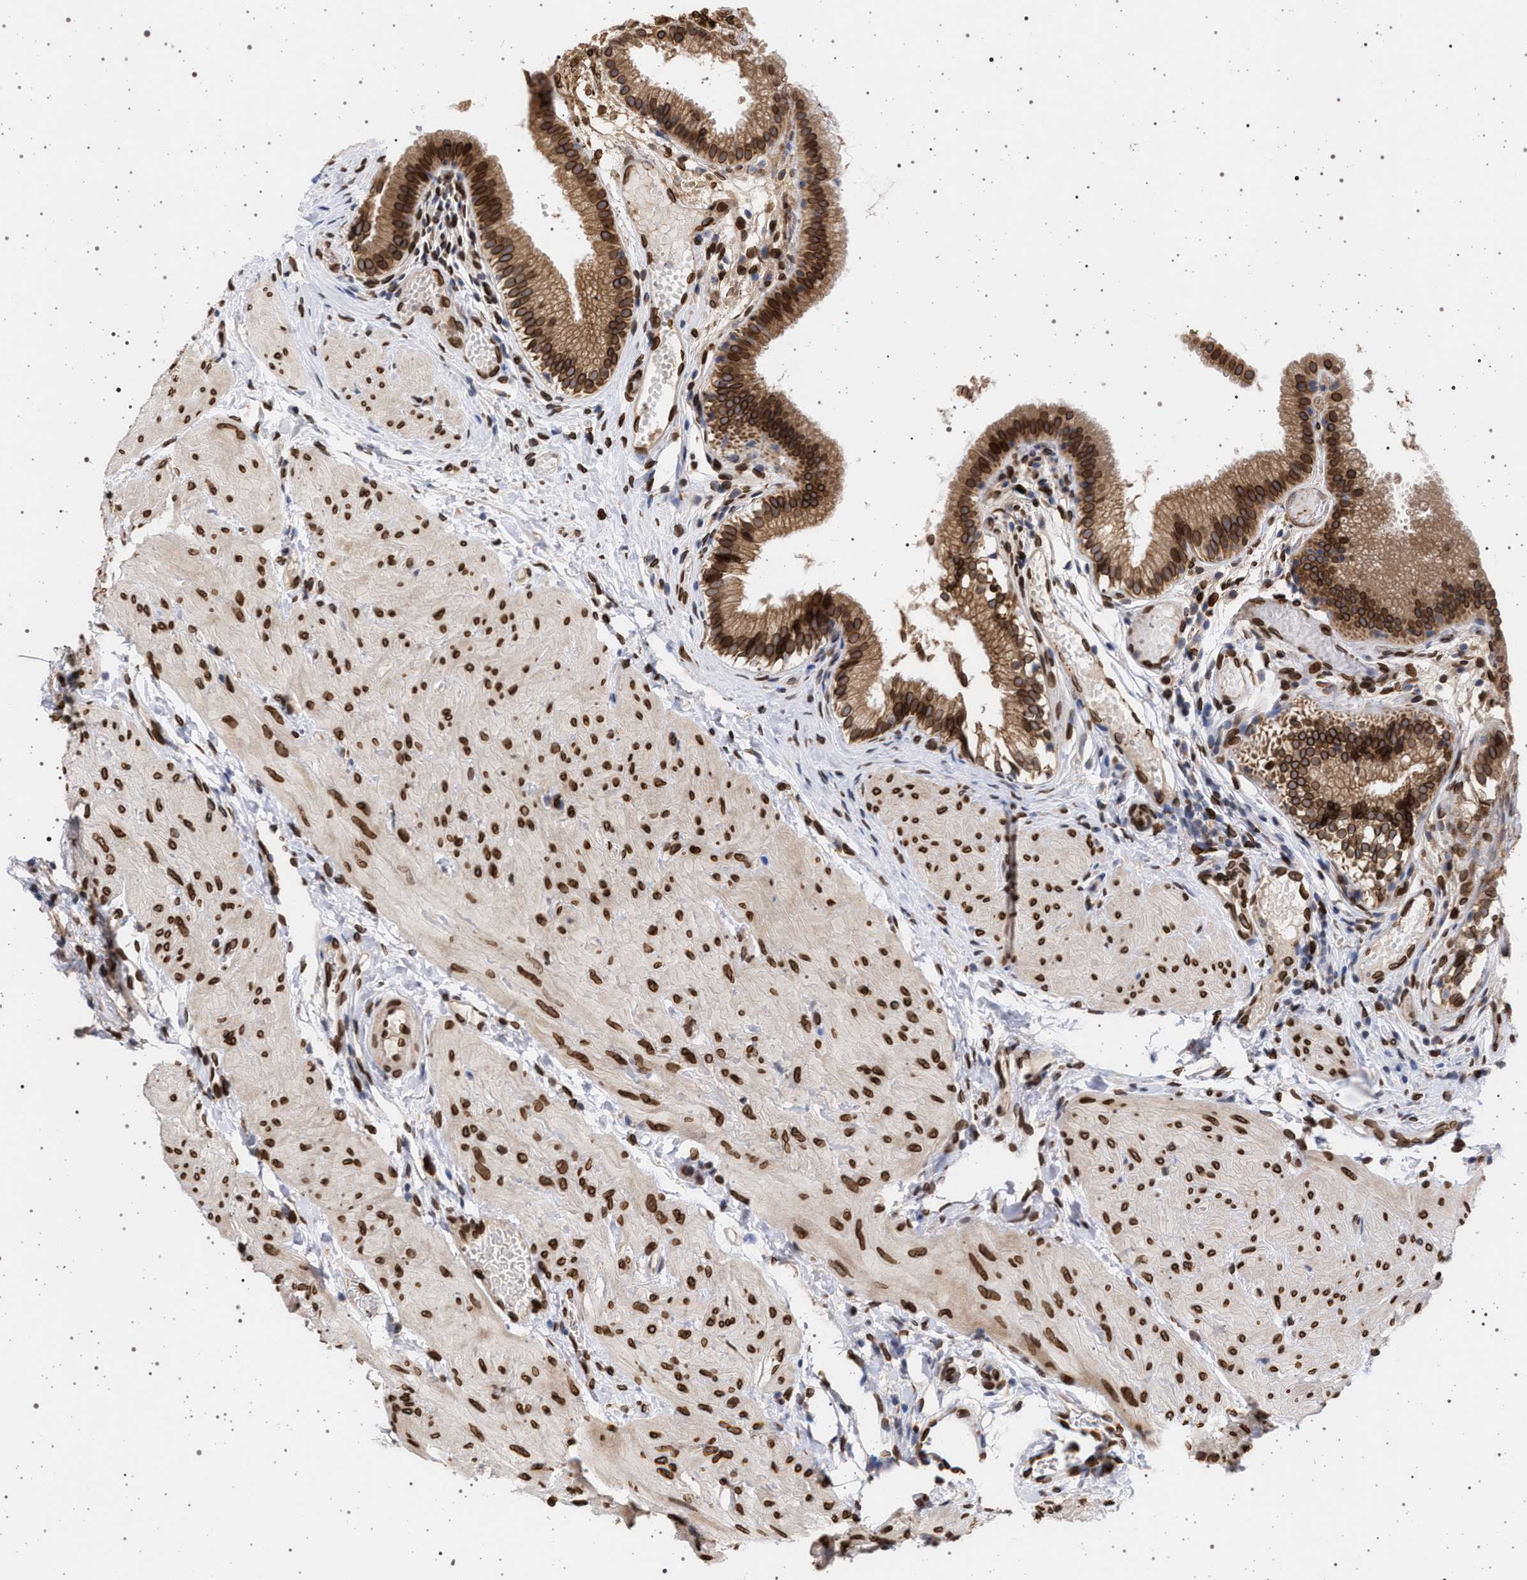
{"staining": {"intensity": "strong", "quantity": ">75%", "location": "cytoplasmic/membranous,nuclear"}, "tissue": "gallbladder", "cell_type": "Glandular cells", "image_type": "normal", "snomed": [{"axis": "morphology", "description": "Normal tissue, NOS"}, {"axis": "topography", "description": "Gallbladder"}], "caption": "Strong cytoplasmic/membranous,nuclear positivity for a protein is seen in approximately >75% of glandular cells of benign gallbladder using IHC.", "gene": "ING2", "patient": {"sex": "female", "age": 26}}